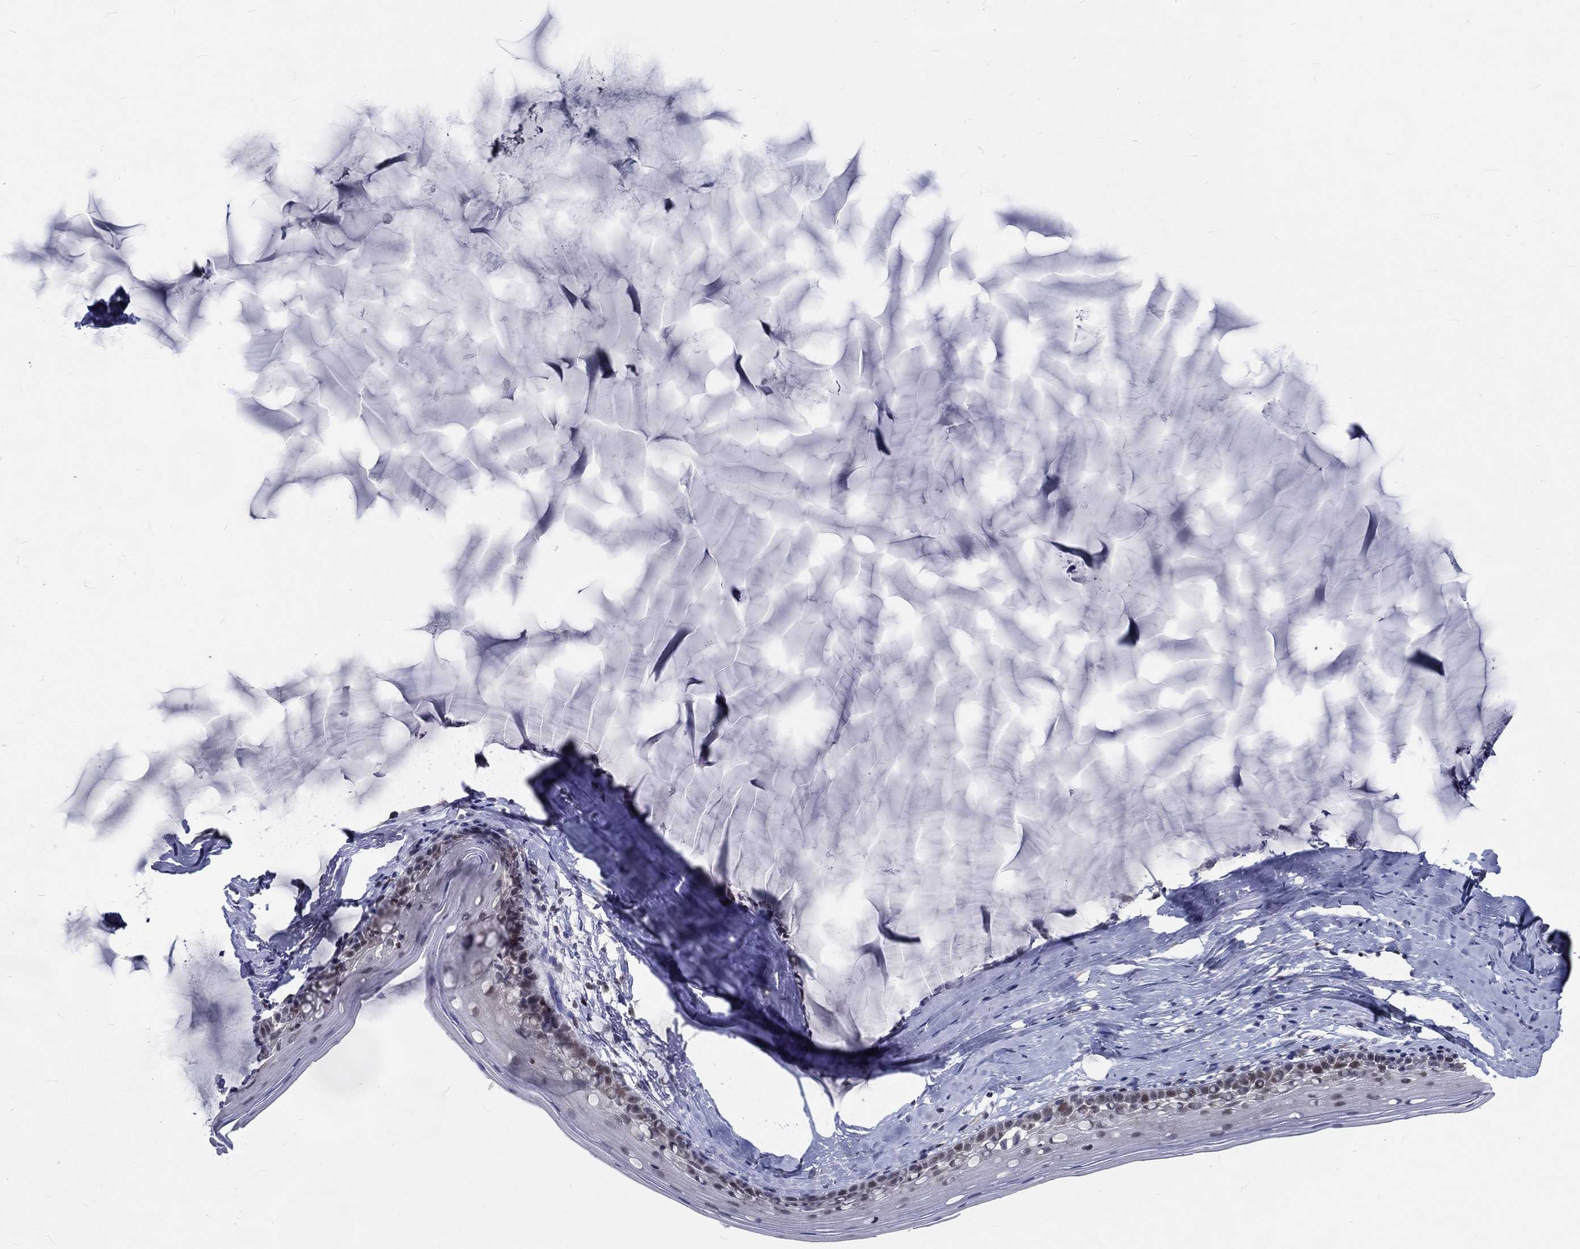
{"staining": {"intensity": "weak", "quantity": "<25%", "location": "nuclear"}, "tissue": "cervix", "cell_type": "Glandular cells", "image_type": "normal", "snomed": [{"axis": "morphology", "description": "Normal tissue, NOS"}, {"axis": "topography", "description": "Cervix"}], "caption": "Normal cervix was stained to show a protein in brown. There is no significant staining in glandular cells. (Immunohistochemistry, brightfield microscopy, high magnification).", "gene": "ZBED1", "patient": {"sex": "female", "age": 40}}